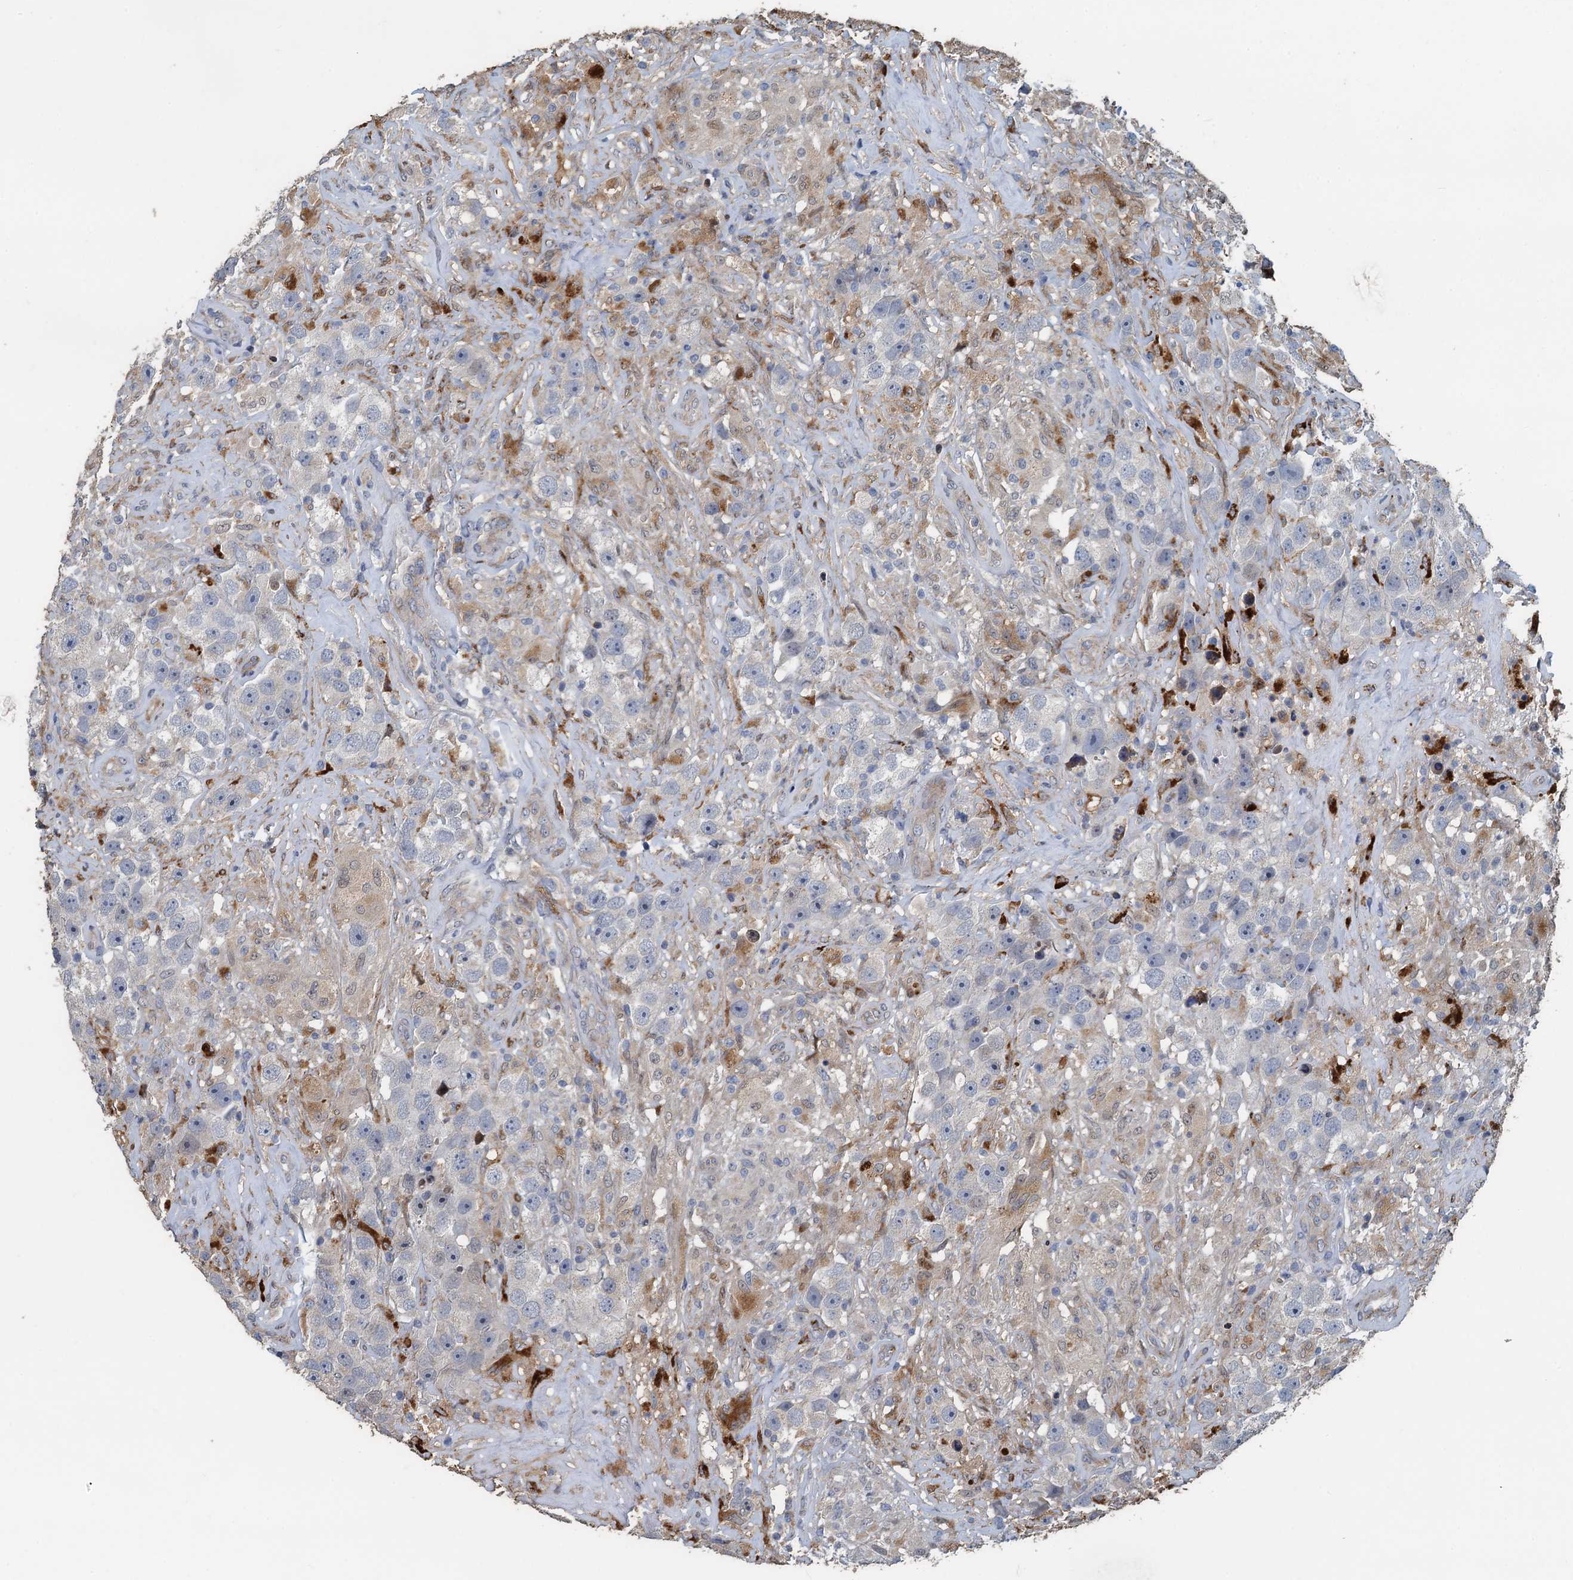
{"staining": {"intensity": "negative", "quantity": "none", "location": "none"}, "tissue": "testis cancer", "cell_type": "Tumor cells", "image_type": "cancer", "snomed": [{"axis": "morphology", "description": "Seminoma, NOS"}, {"axis": "topography", "description": "Testis"}], "caption": "Testis seminoma stained for a protein using immunohistochemistry (IHC) demonstrates no staining tumor cells.", "gene": "AGRN", "patient": {"sex": "male", "age": 49}}